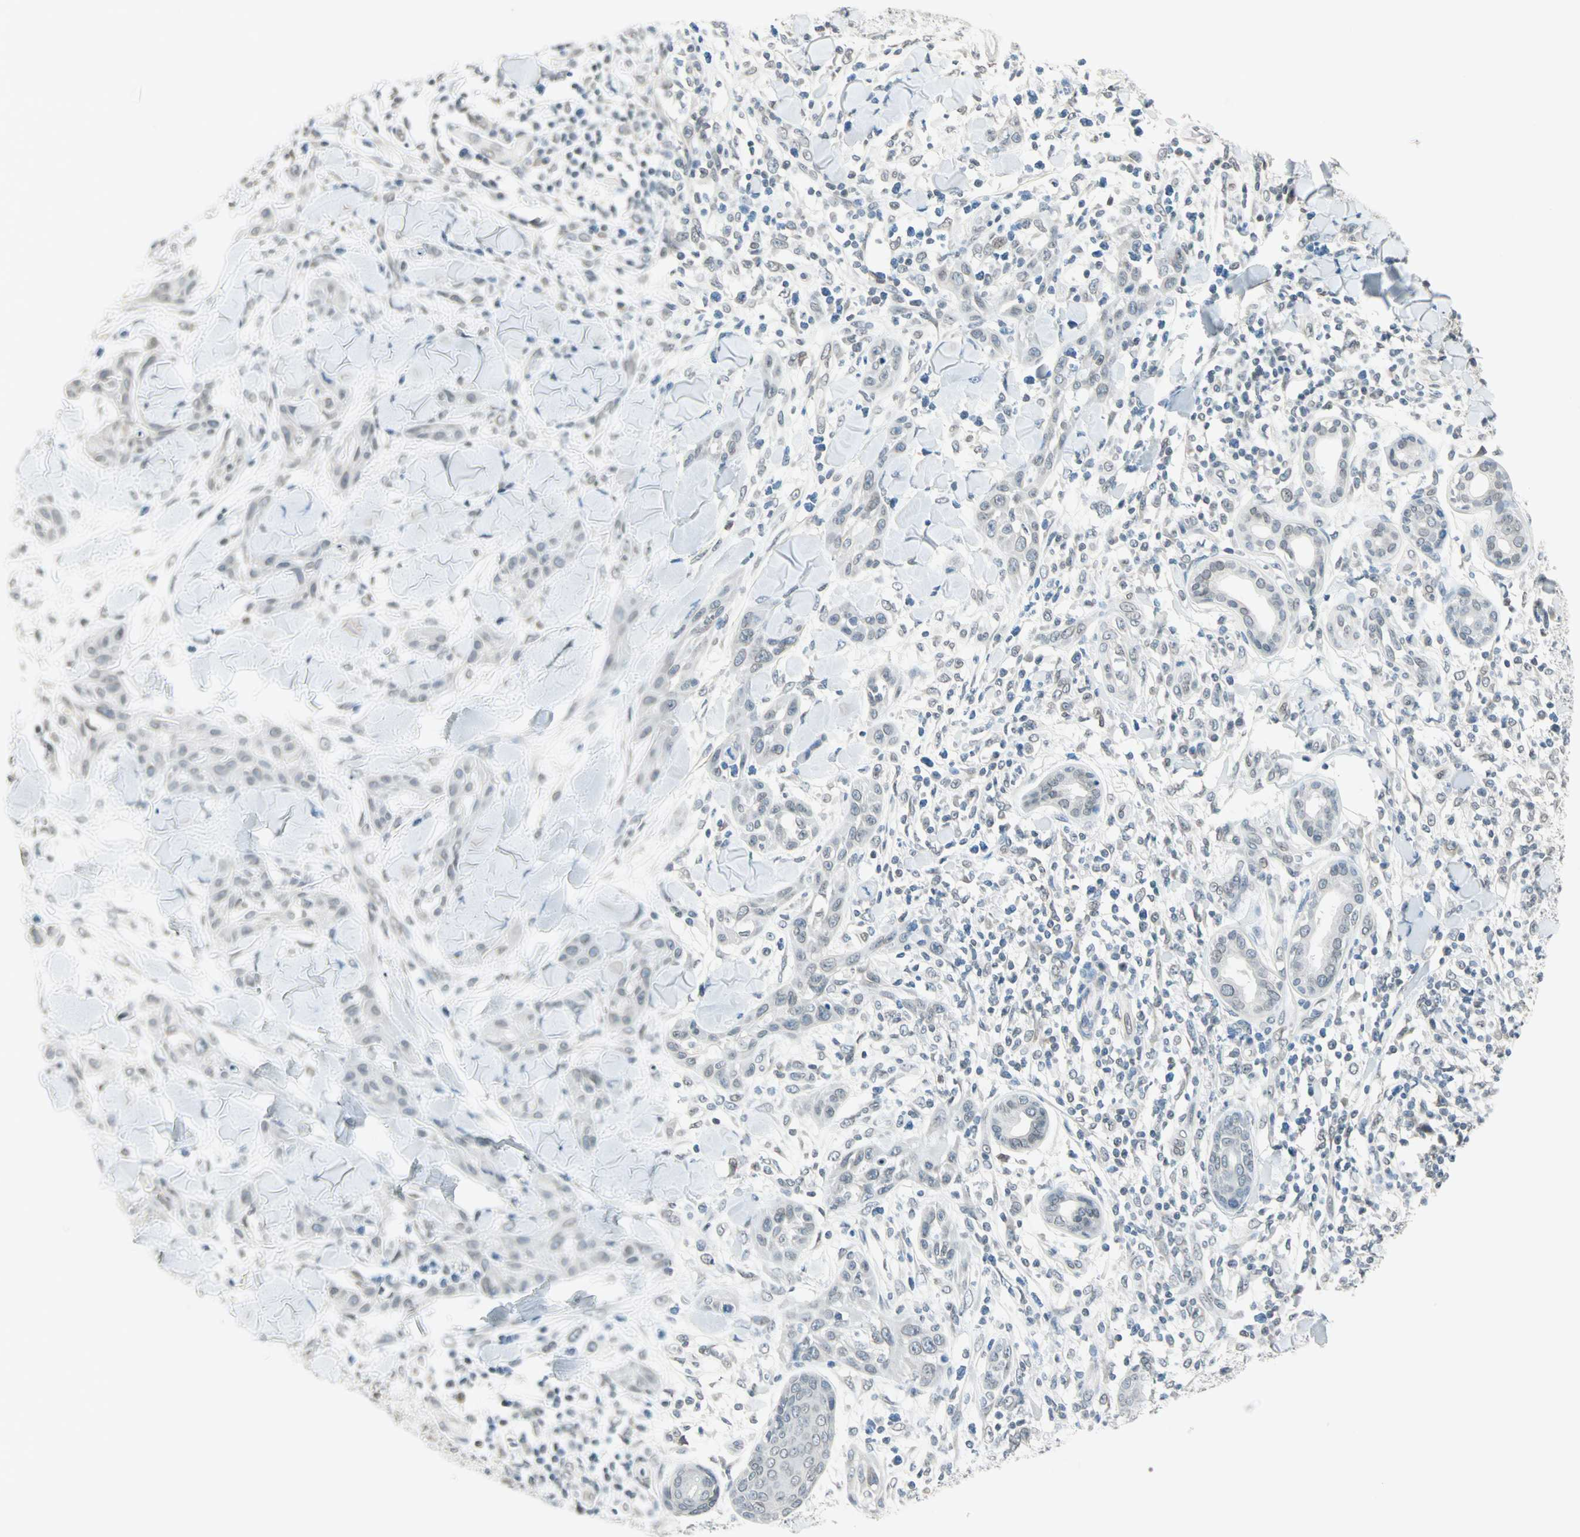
{"staining": {"intensity": "negative", "quantity": "none", "location": "none"}, "tissue": "skin cancer", "cell_type": "Tumor cells", "image_type": "cancer", "snomed": [{"axis": "morphology", "description": "Squamous cell carcinoma, NOS"}, {"axis": "topography", "description": "Skin"}], "caption": "Immunohistochemical staining of squamous cell carcinoma (skin) exhibits no significant expression in tumor cells. Nuclei are stained in blue.", "gene": "BCAN", "patient": {"sex": "male", "age": 24}}